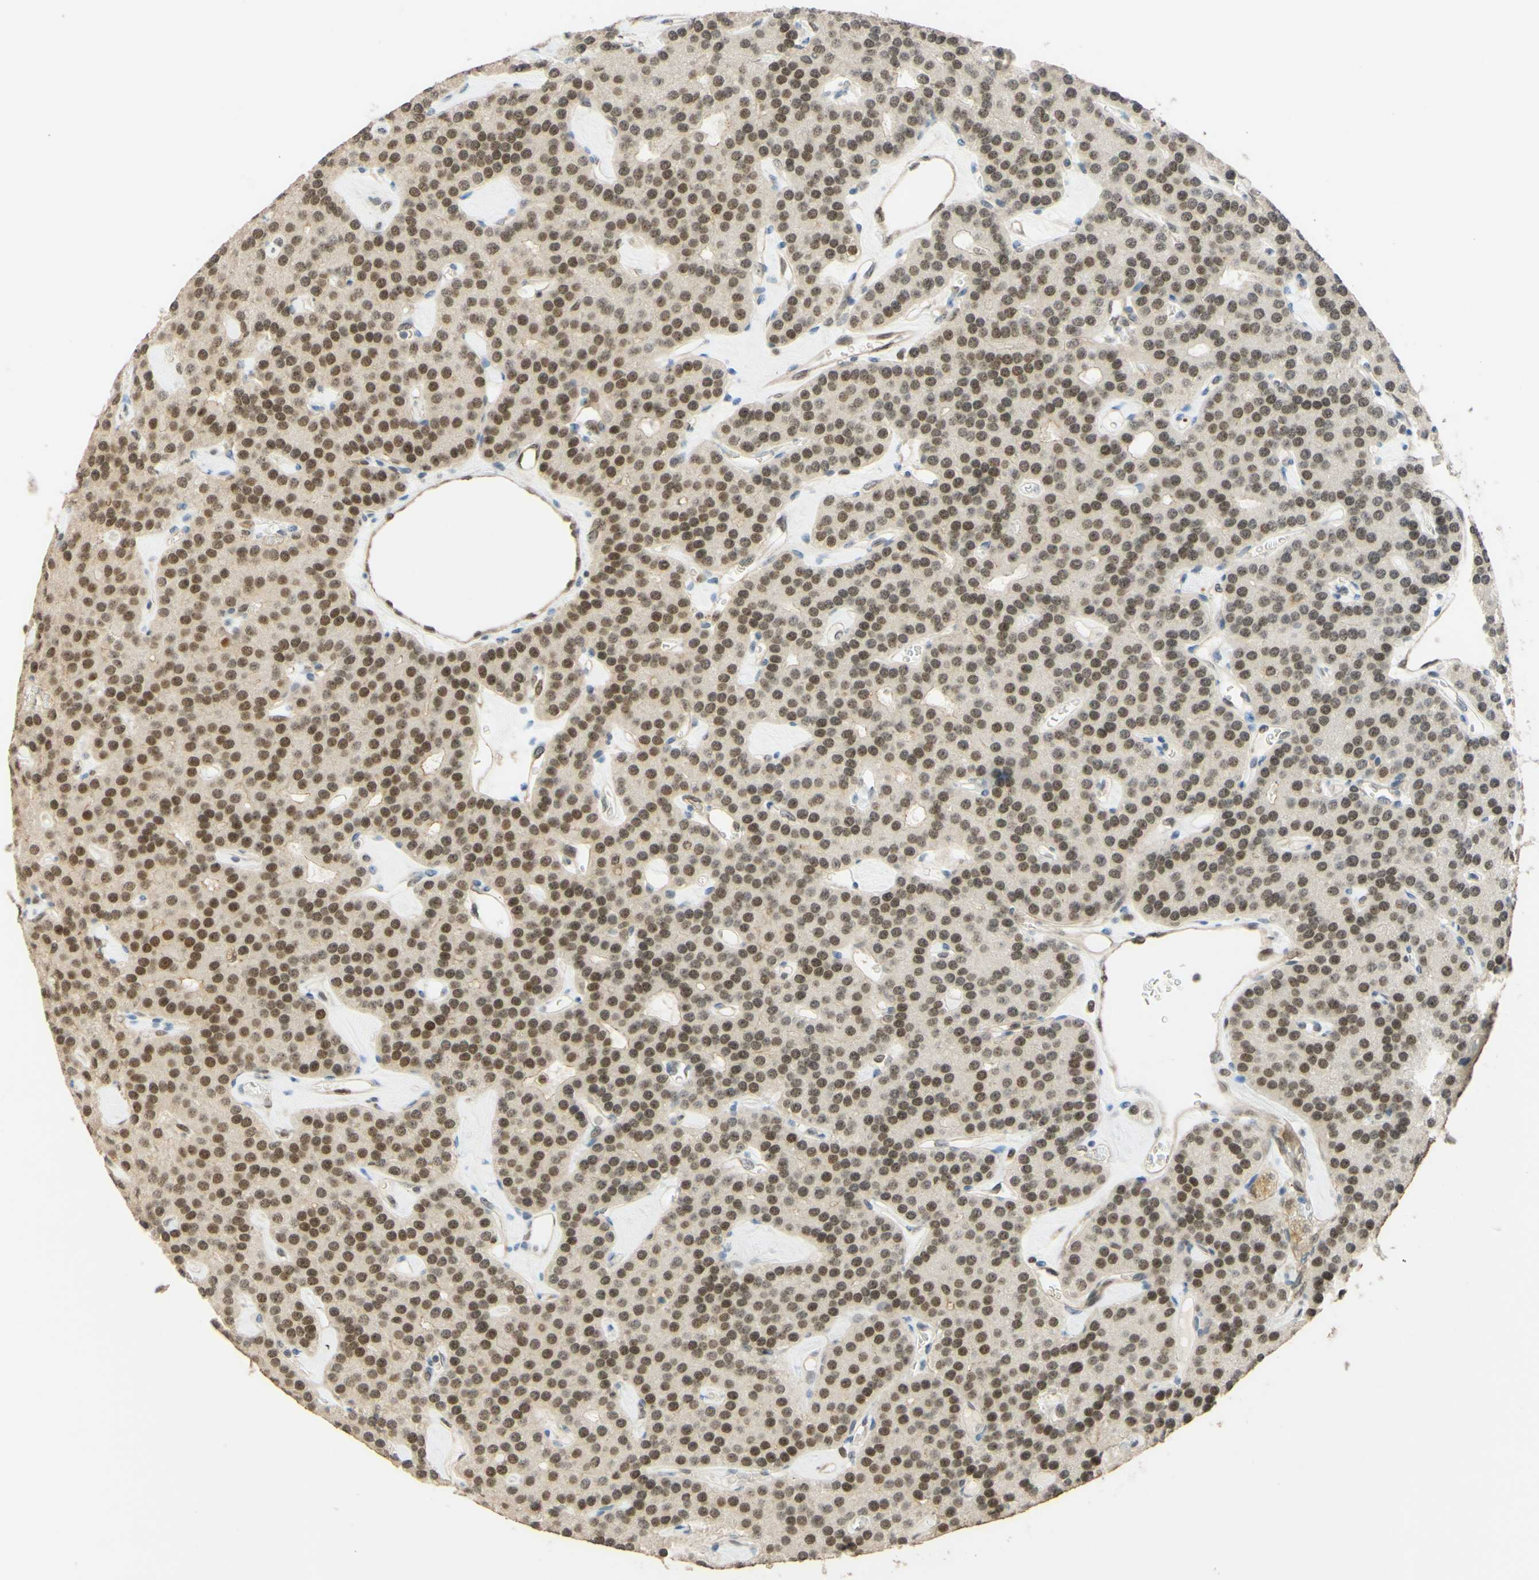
{"staining": {"intensity": "moderate", "quantity": ">75%", "location": "nuclear"}, "tissue": "parathyroid gland", "cell_type": "Glandular cells", "image_type": "normal", "snomed": [{"axis": "morphology", "description": "Normal tissue, NOS"}, {"axis": "morphology", "description": "Adenoma, NOS"}, {"axis": "topography", "description": "Parathyroid gland"}], "caption": "A brown stain shows moderate nuclear expression of a protein in glandular cells of benign parathyroid gland.", "gene": "POLB", "patient": {"sex": "female", "age": 86}}